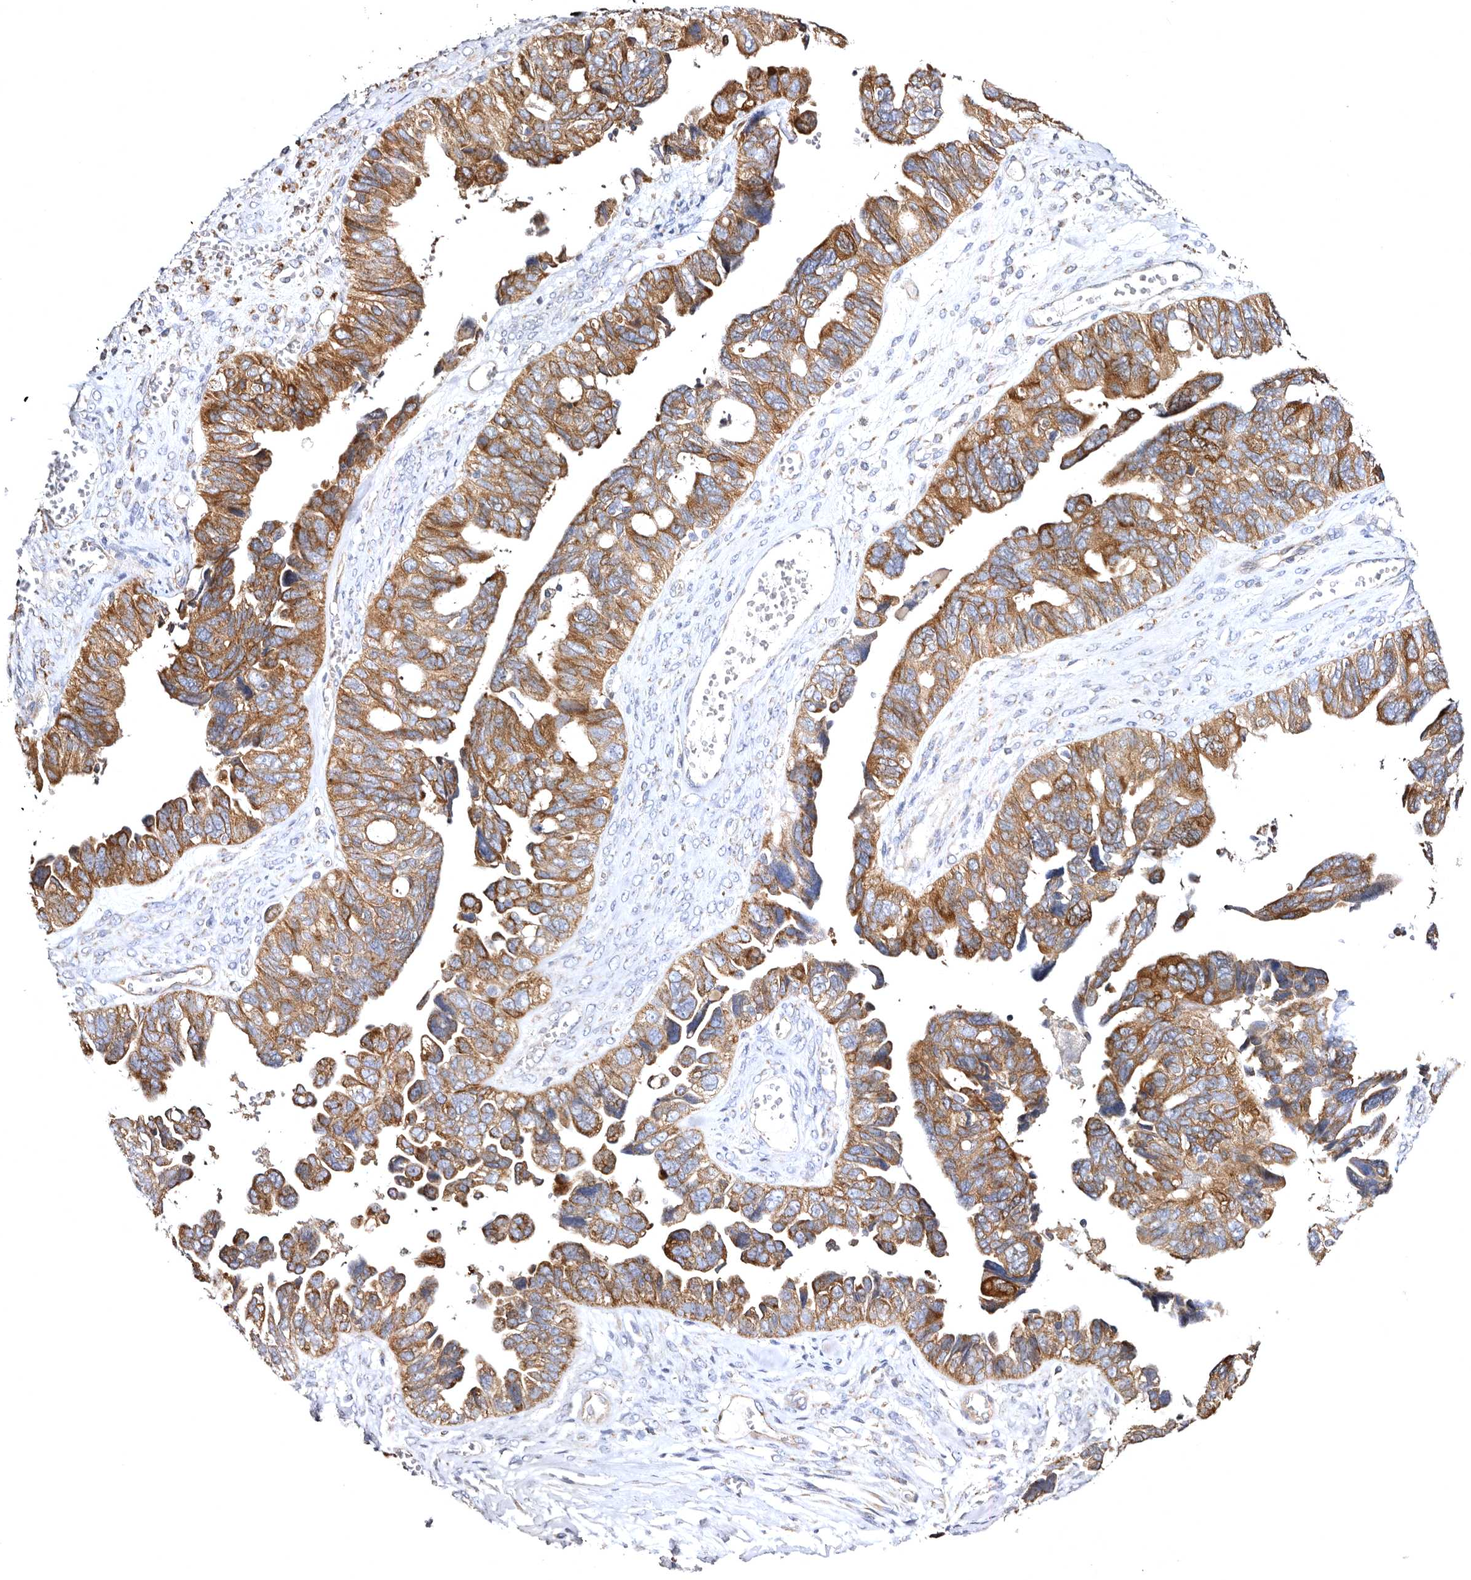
{"staining": {"intensity": "moderate", "quantity": ">75%", "location": "cytoplasmic/membranous"}, "tissue": "ovarian cancer", "cell_type": "Tumor cells", "image_type": "cancer", "snomed": [{"axis": "morphology", "description": "Cystadenocarcinoma, serous, NOS"}, {"axis": "topography", "description": "Ovary"}], "caption": "Immunohistochemistry micrograph of ovarian serous cystadenocarcinoma stained for a protein (brown), which shows medium levels of moderate cytoplasmic/membranous positivity in approximately >75% of tumor cells.", "gene": "BAIAP2L1", "patient": {"sex": "female", "age": 79}}